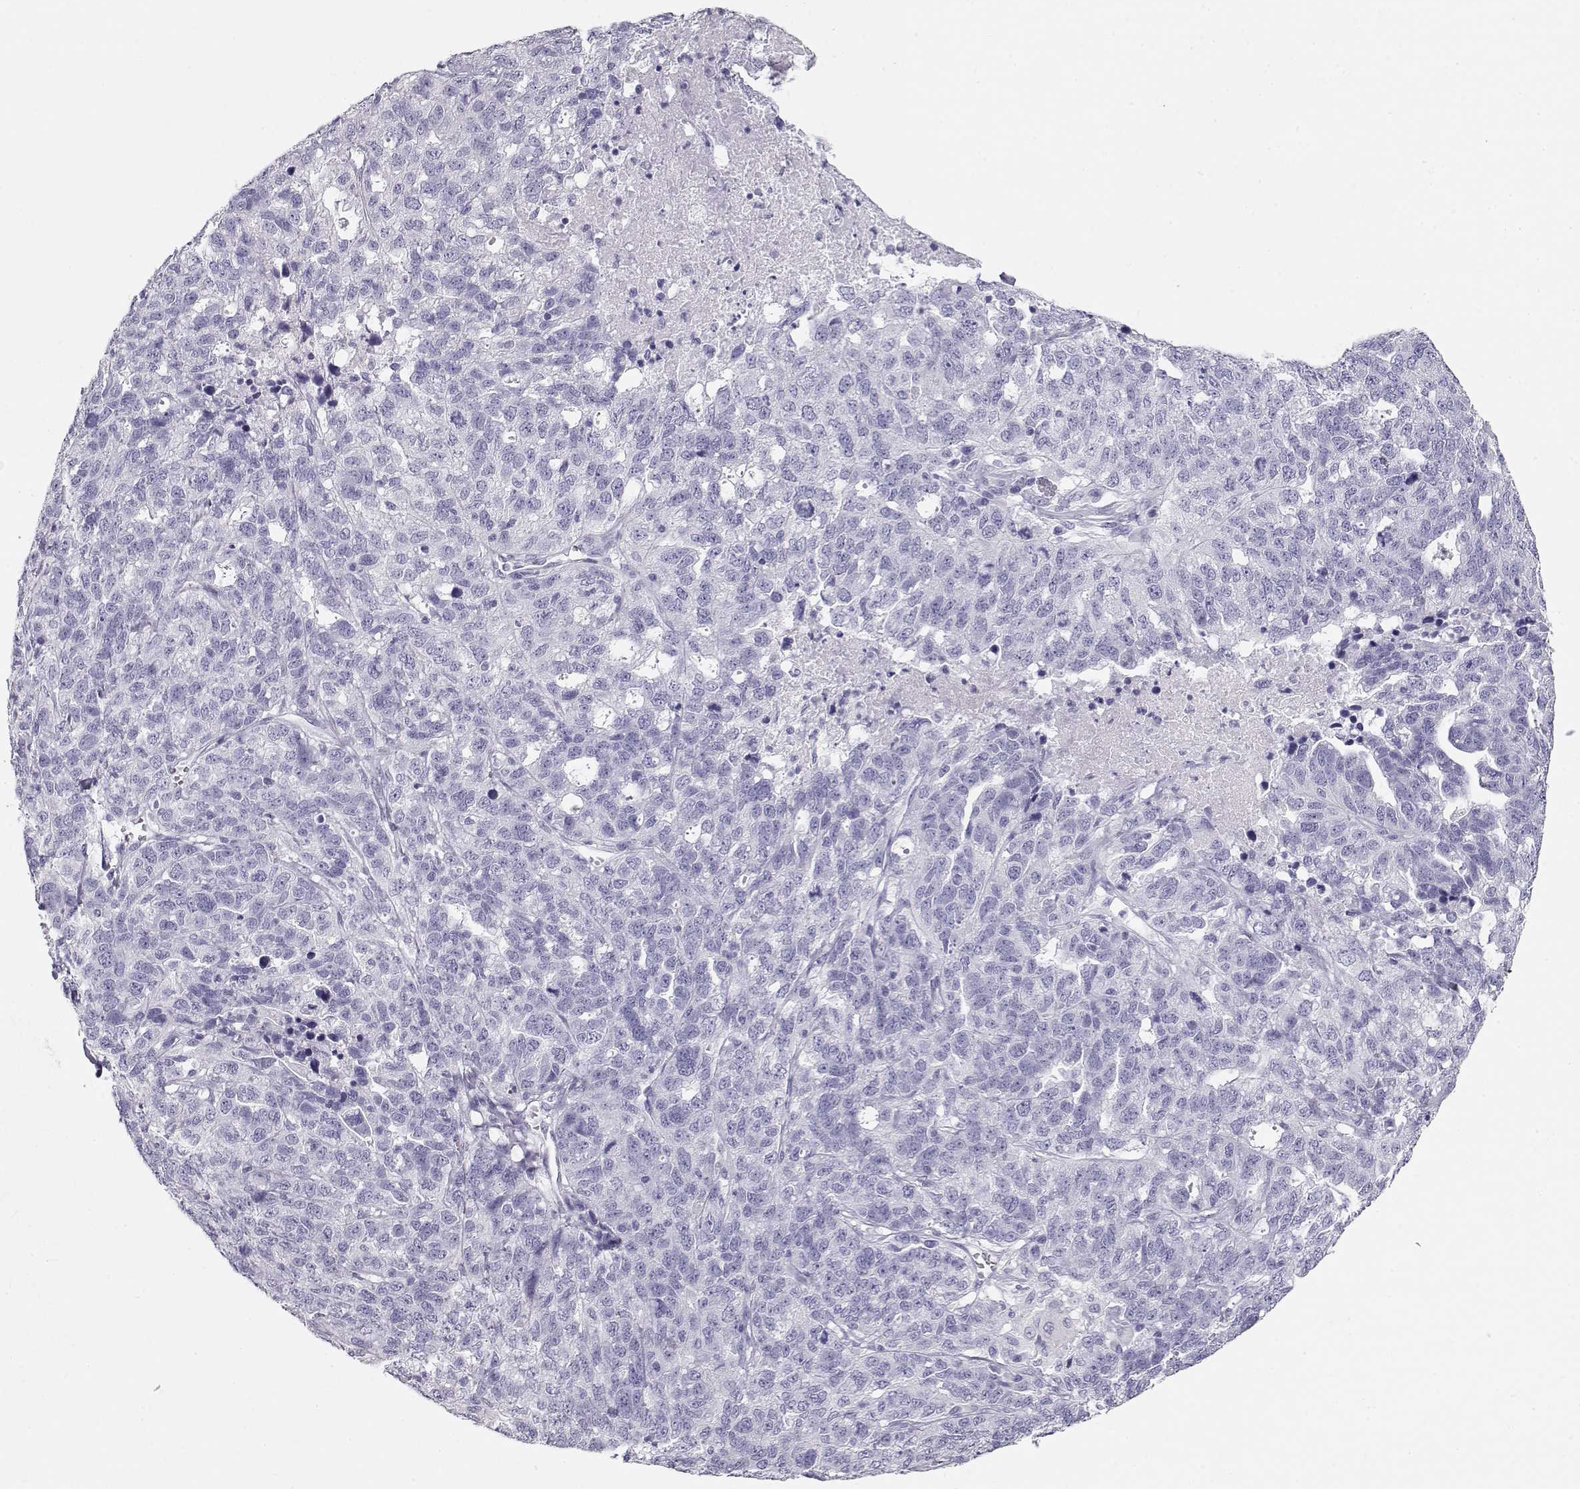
{"staining": {"intensity": "negative", "quantity": "none", "location": "none"}, "tissue": "ovarian cancer", "cell_type": "Tumor cells", "image_type": "cancer", "snomed": [{"axis": "morphology", "description": "Cystadenocarcinoma, serous, NOS"}, {"axis": "topography", "description": "Ovary"}], "caption": "Tumor cells show no significant protein positivity in ovarian serous cystadenocarcinoma. (DAB (3,3'-diaminobenzidine) IHC, high magnification).", "gene": "MAGEC1", "patient": {"sex": "female", "age": 71}}